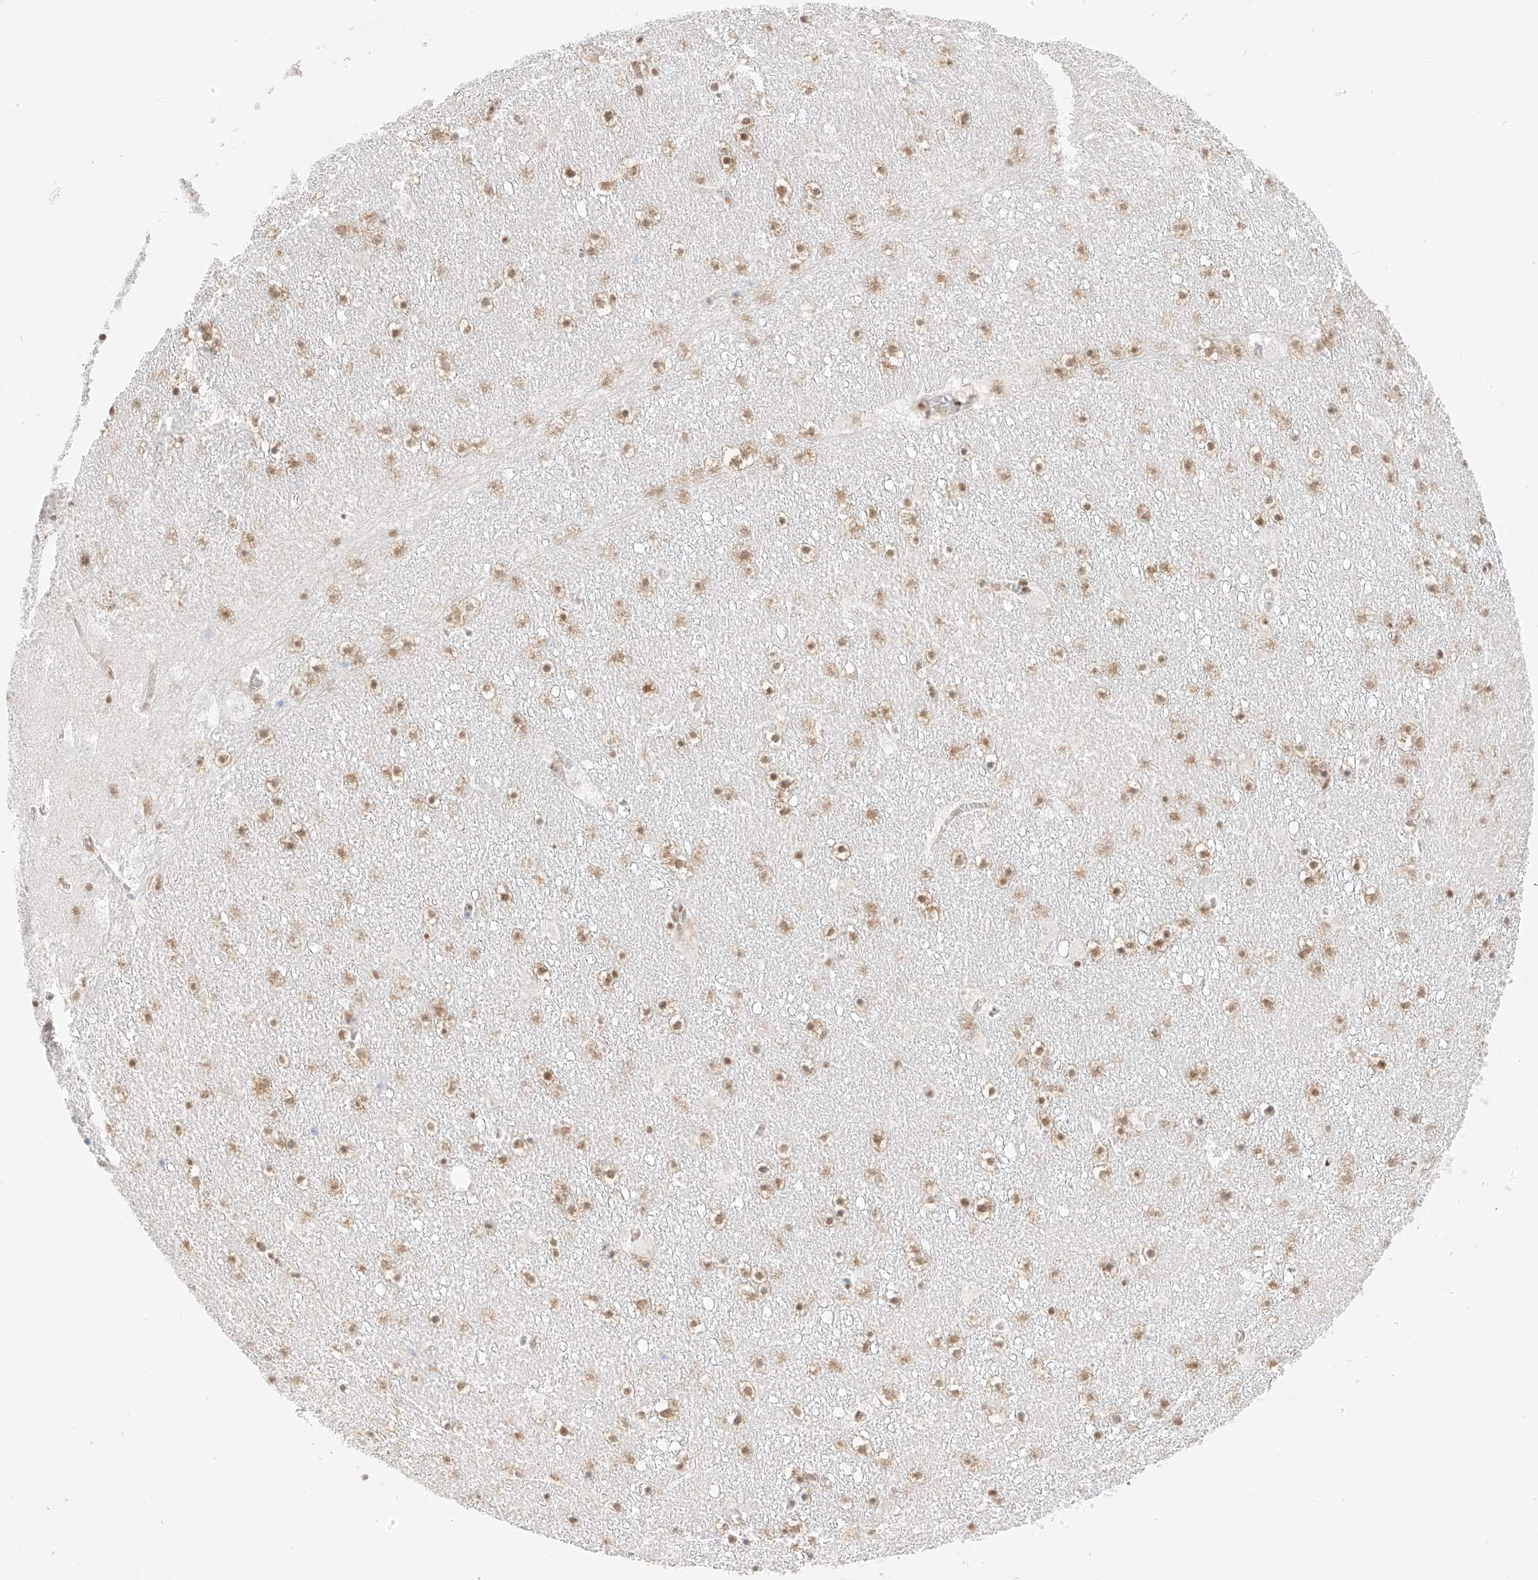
{"staining": {"intensity": "moderate", "quantity": "25%-75%", "location": "nuclear"}, "tissue": "caudate", "cell_type": "Glial cells", "image_type": "normal", "snomed": [{"axis": "morphology", "description": "Normal tissue, NOS"}, {"axis": "topography", "description": "Lateral ventricle wall"}], "caption": "A high-resolution photomicrograph shows immunohistochemistry (IHC) staining of benign caudate, which shows moderate nuclear expression in about 25%-75% of glial cells.", "gene": "APIP", "patient": {"sex": "male", "age": 45}}